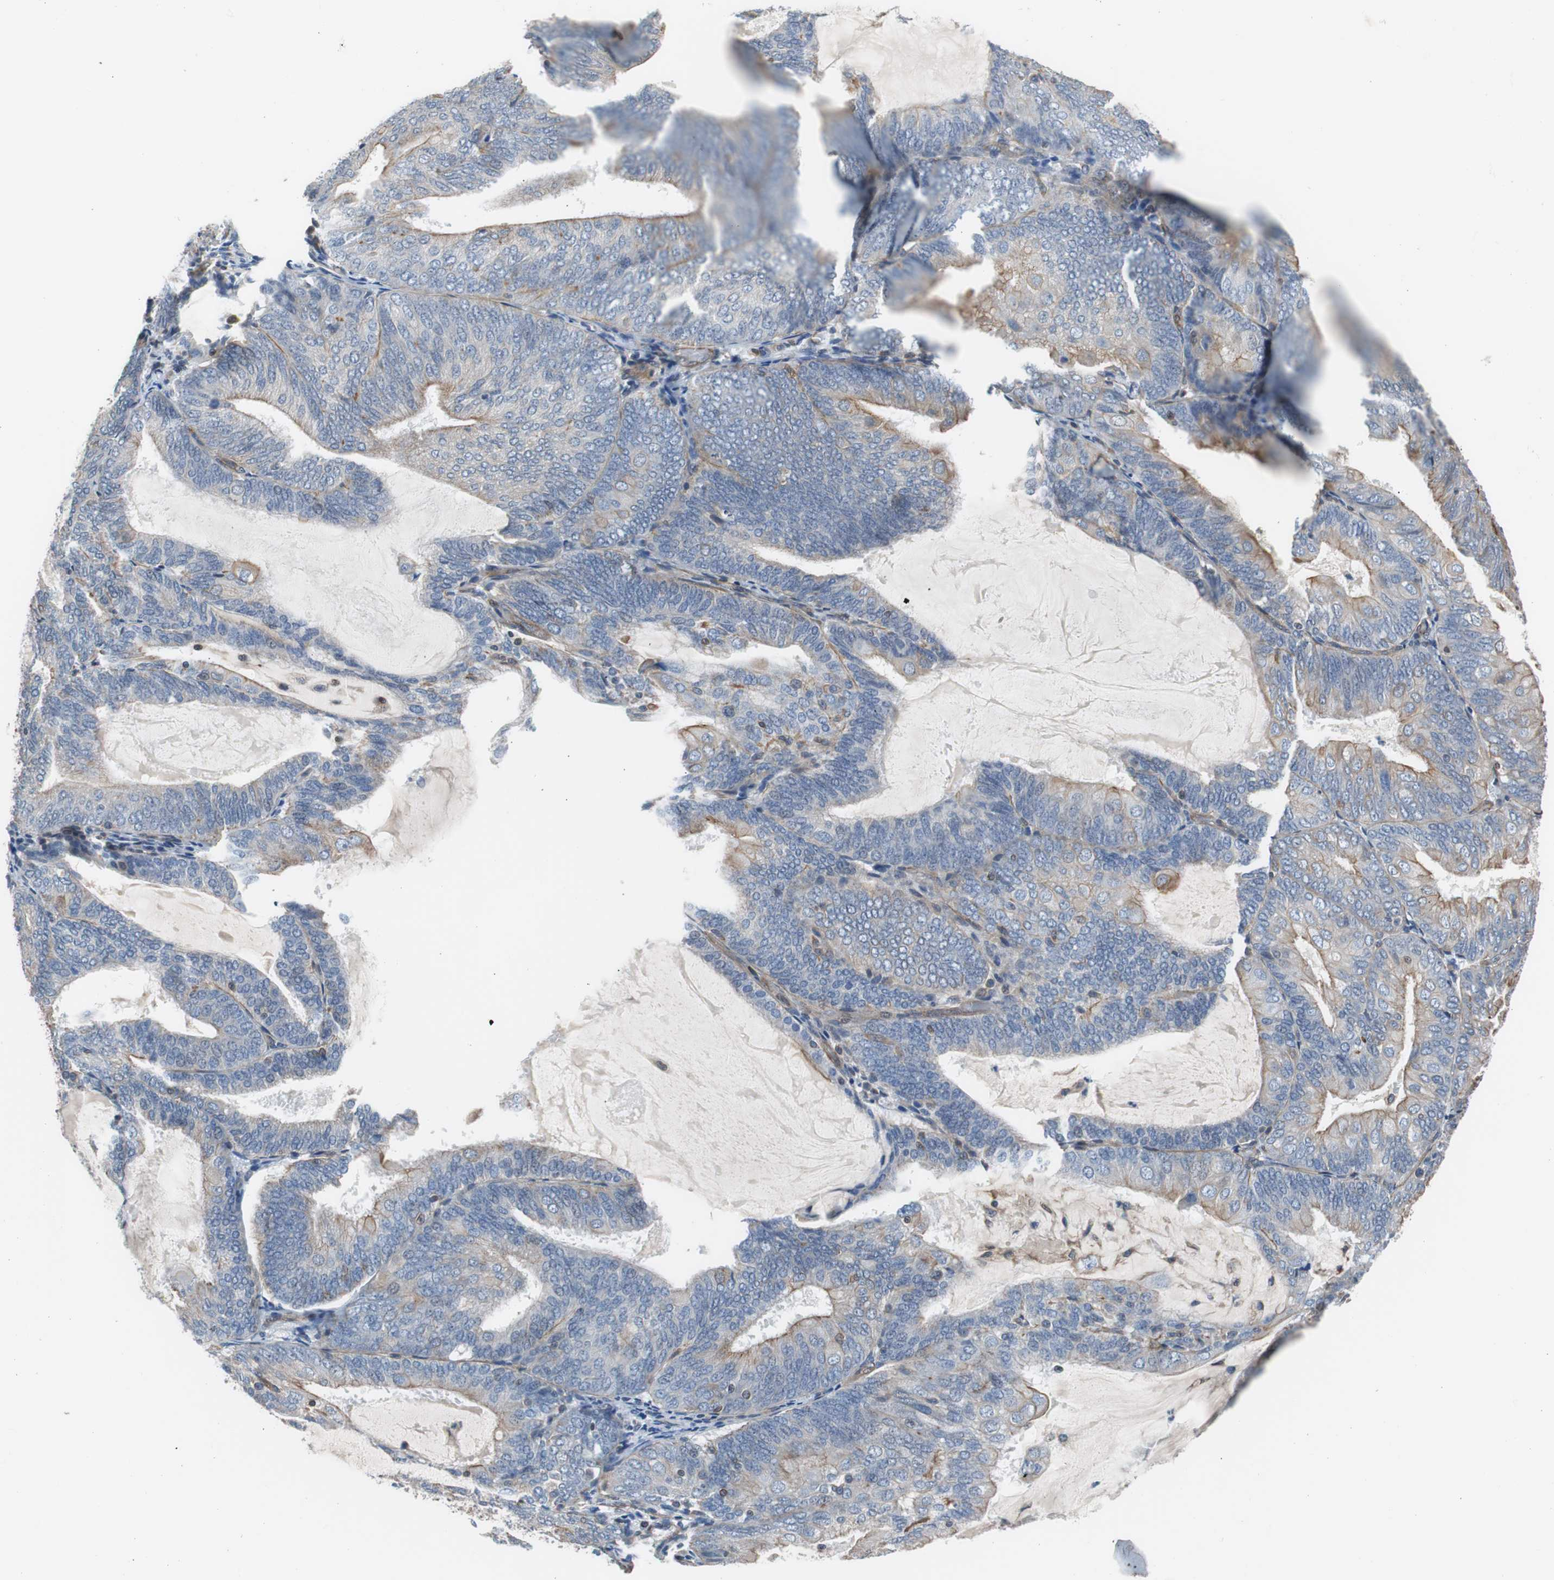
{"staining": {"intensity": "weak", "quantity": "<25%", "location": "cytoplasmic/membranous"}, "tissue": "endometrial cancer", "cell_type": "Tumor cells", "image_type": "cancer", "snomed": [{"axis": "morphology", "description": "Adenocarcinoma, NOS"}, {"axis": "topography", "description": "Endometrium"}], "caption": "Endometrial cancer was stained to show a protein in brown. There is no significant staining in tumor cells.", "gene": "KIF3B", "patient": {"sex": "female", "age": 81}}